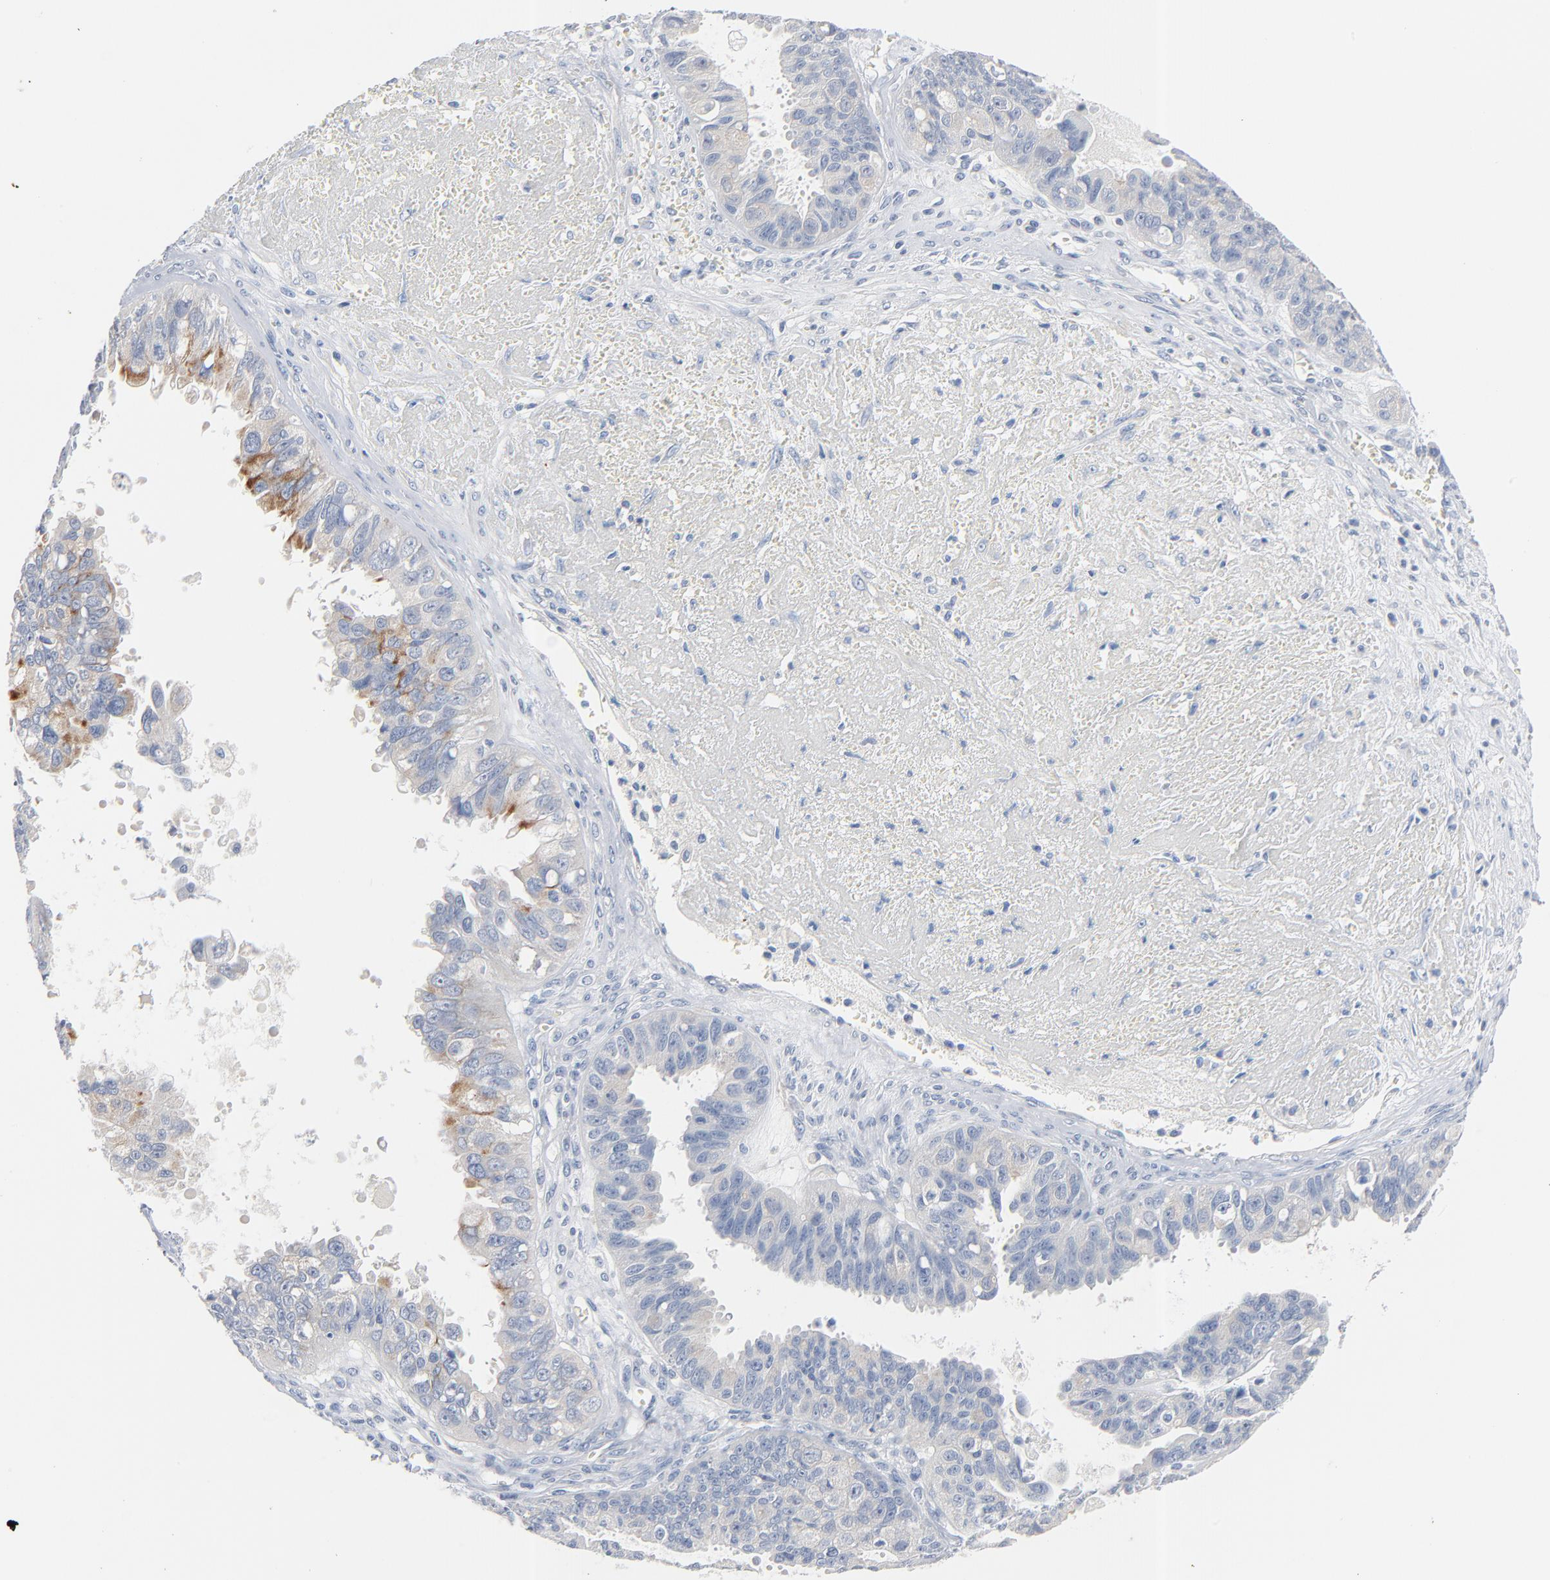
{"staining": {"intensity": "moderate", "quantity": "<25%", "location": "cytoplasmic/membranous"}, "tissue": "ovarian cancer", "cell_type": "Tumor cells", "image_type": "cancer", "snomed": [{"axis": "morphology", "description": "Carcinoma, endometroid"}, {"axis": "topography", "description": "Ovary"}], "caption": "Tumor cells display low levels of moderate cytoplasmic/membranous staining in about <25% of cells in ovarian cancer. (DAB (3,3'-diaminobenzidine) = brown stain, brightfield microscopy at high magnification).", "gene": "IFT43", "patient": {"sex": "female", "age": 85}}